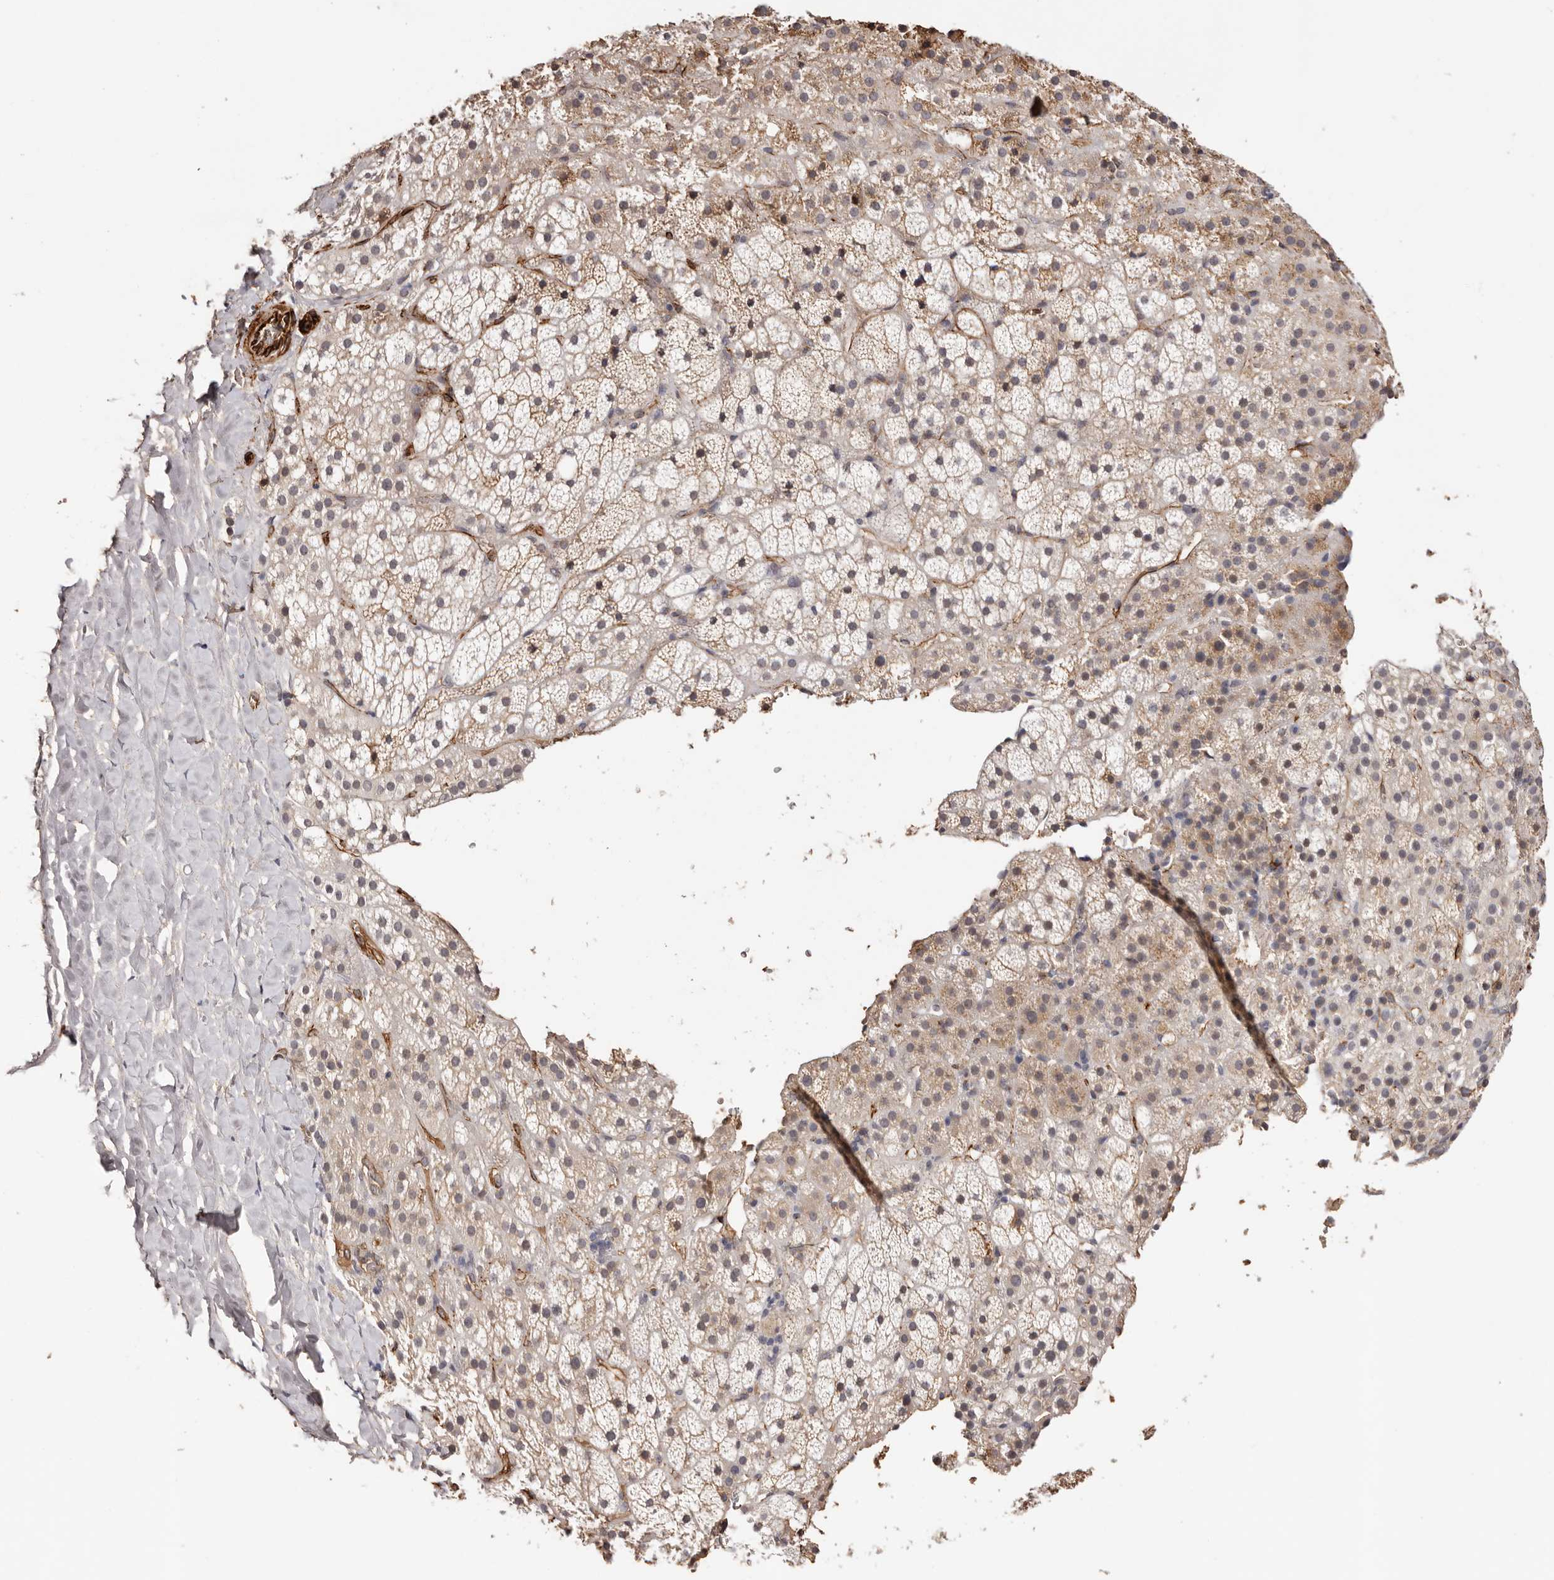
{"staining": {"intensity": "weak", "quantity": "<25%", "location": "cytoplasmic/membranous"}, "tissue": "adrenal gland", "cell_type": "Glandular cells", "image_type": "normal", "snomed": [{"axis": "morphology", "description": "Normal tissue, NOS"}, {"axis": "topography", "description": "Adrenal gland"}], "caption": "A high-resolution photomicrograph shows IHC staining of benign adrenal gland, which exhibits no significant staining in glandular cells. (DAB (3,3'-diaminobenzidine) immunohistochemistry, high magnification).", "gene": "ZNF557", "patient": {"sex": "female", "age": 59}}